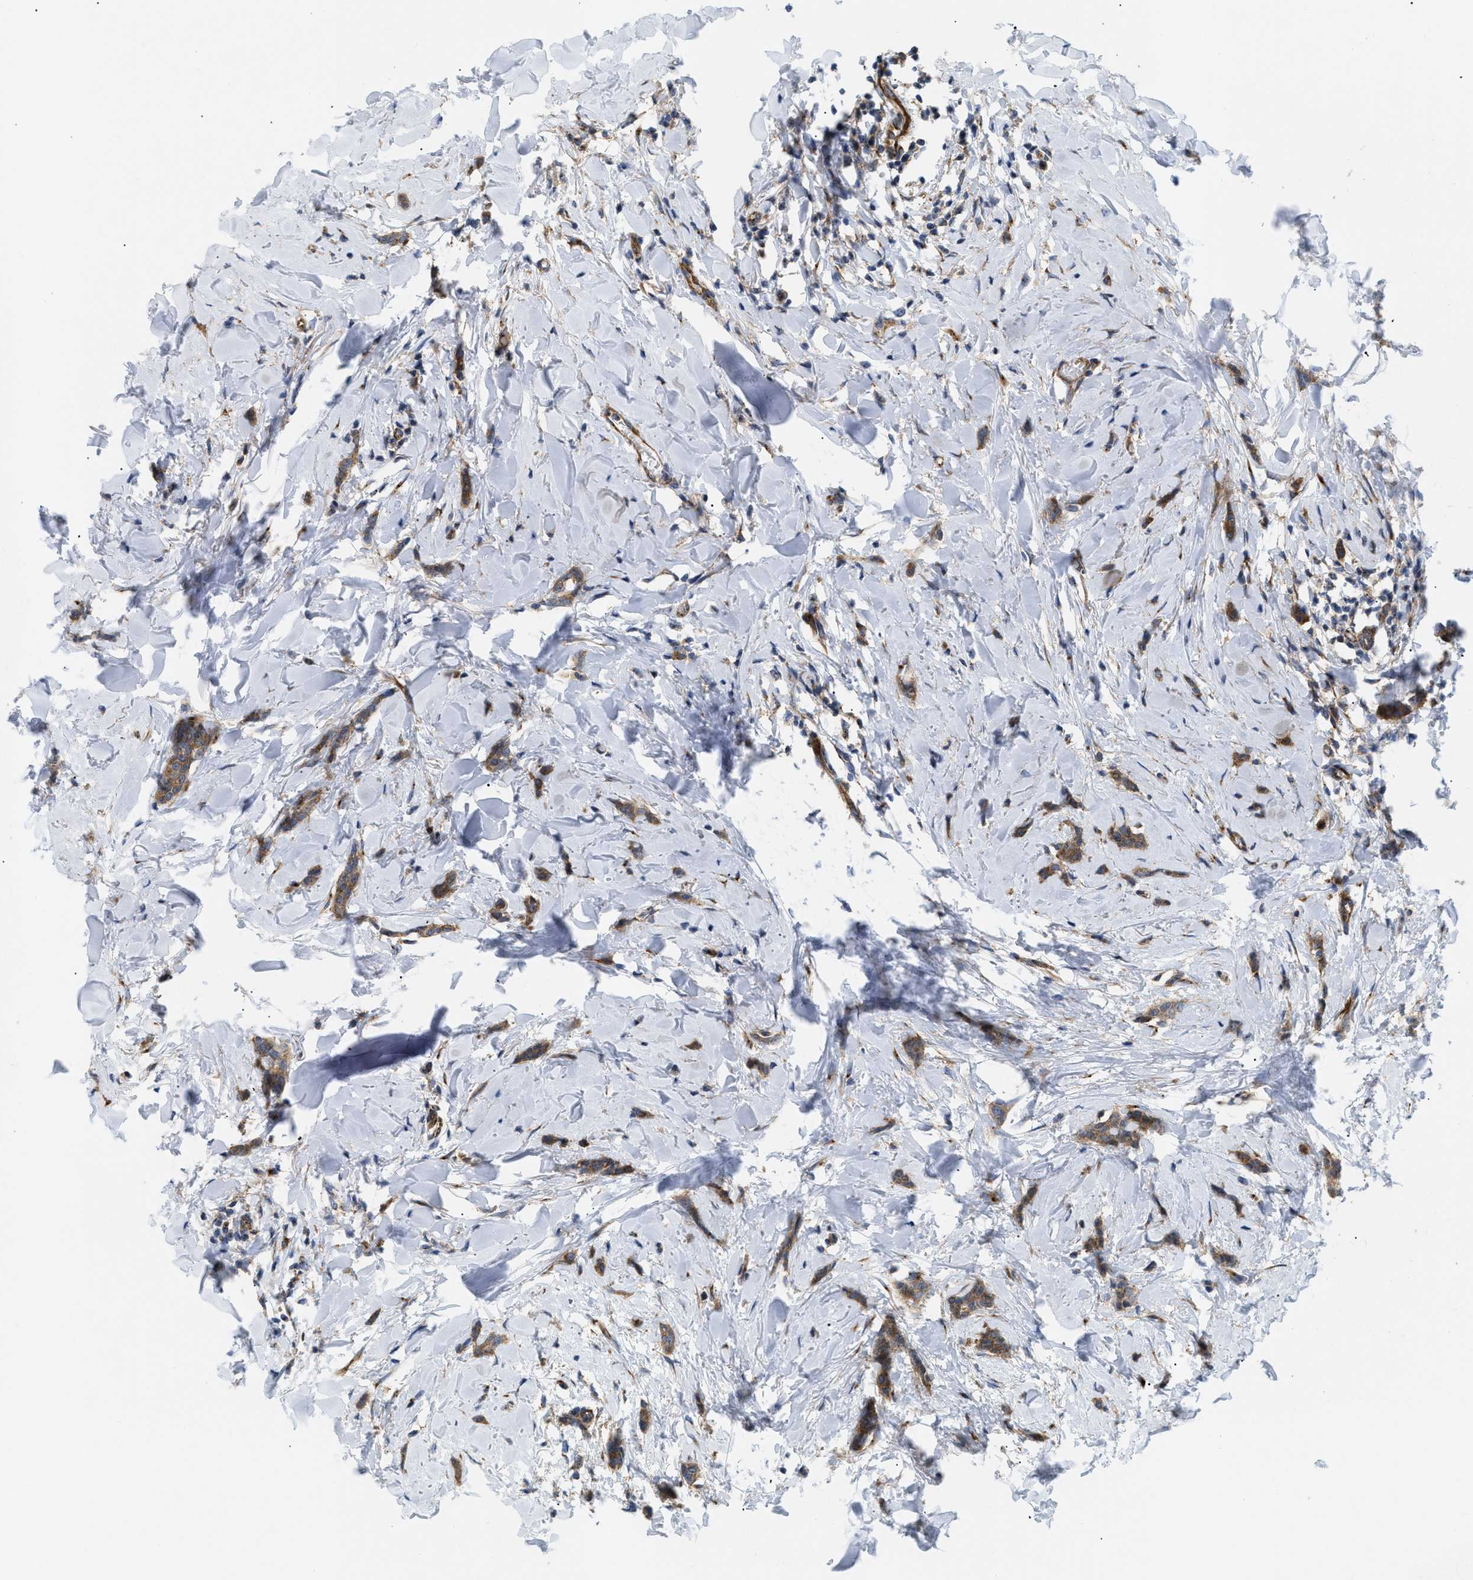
{"staining": {"intensity": "moderate", "quantity": ">75%", "location": "cytoplasmic/membranous"}, "tissue": "breast cancer", "cell_type": "Tumor cells", "image_type": "cancer", "snomed": [{"axis": "morphology", "description": "Lobular carcinoma"}, {"axis": "topography", "description": "Skin"}, {"axis": "topography", "description": "Breast"}], "caption": "Breast cancer (lobular carcinoma) tissue demonstrates moderate cytoplasmic/membranous expression in about >75% of tumor cells", "gene": "DCTN4", "patient": {"sex": "female", "age": 46}}